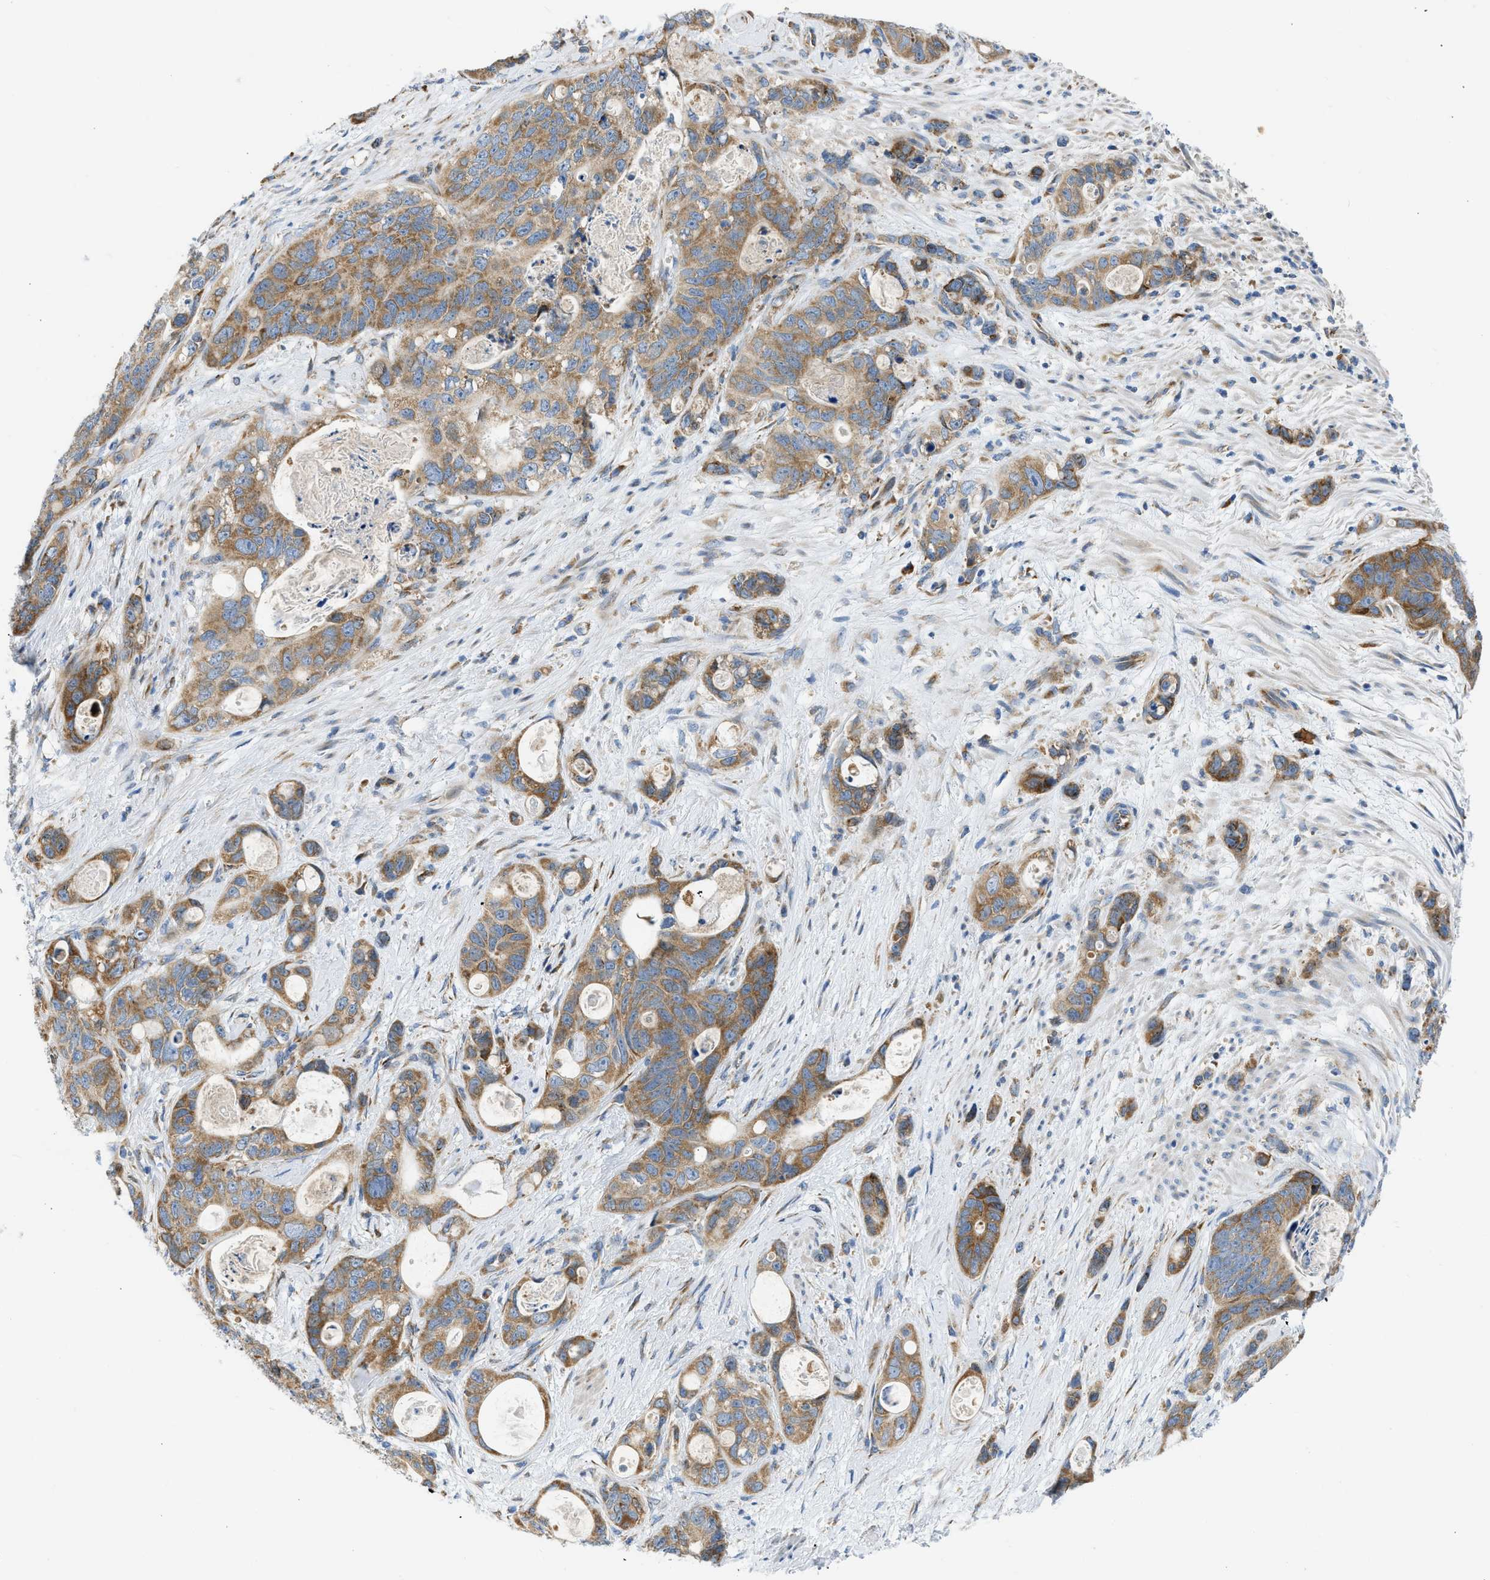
{"staining": {"intensity": "moderate", "quantity": ">75%", "location": "cytoplasmic/membranous"}, "tissue": "stomach cancer", "cell_type": "Tumor cells", "image_type": "cancer", "snomed": [{"axis": "morphology", "description": "Normal tissue, NOS"}, {"axis": "morphology", "description": "Adenocarcinoma, NOS"}, {"axis": "topography", "description": "Stomach"}], "caption": "Immunohistochemistry (IHC) photomicrograph of stomach cancer stained for a protein (brown), which demonstrates medium levels of moderate cytoplasmic/membranous staining in about >75% of tumor cells.", "gene": "CAMKK2", "patient": {"sex": "female", "age": 89}}